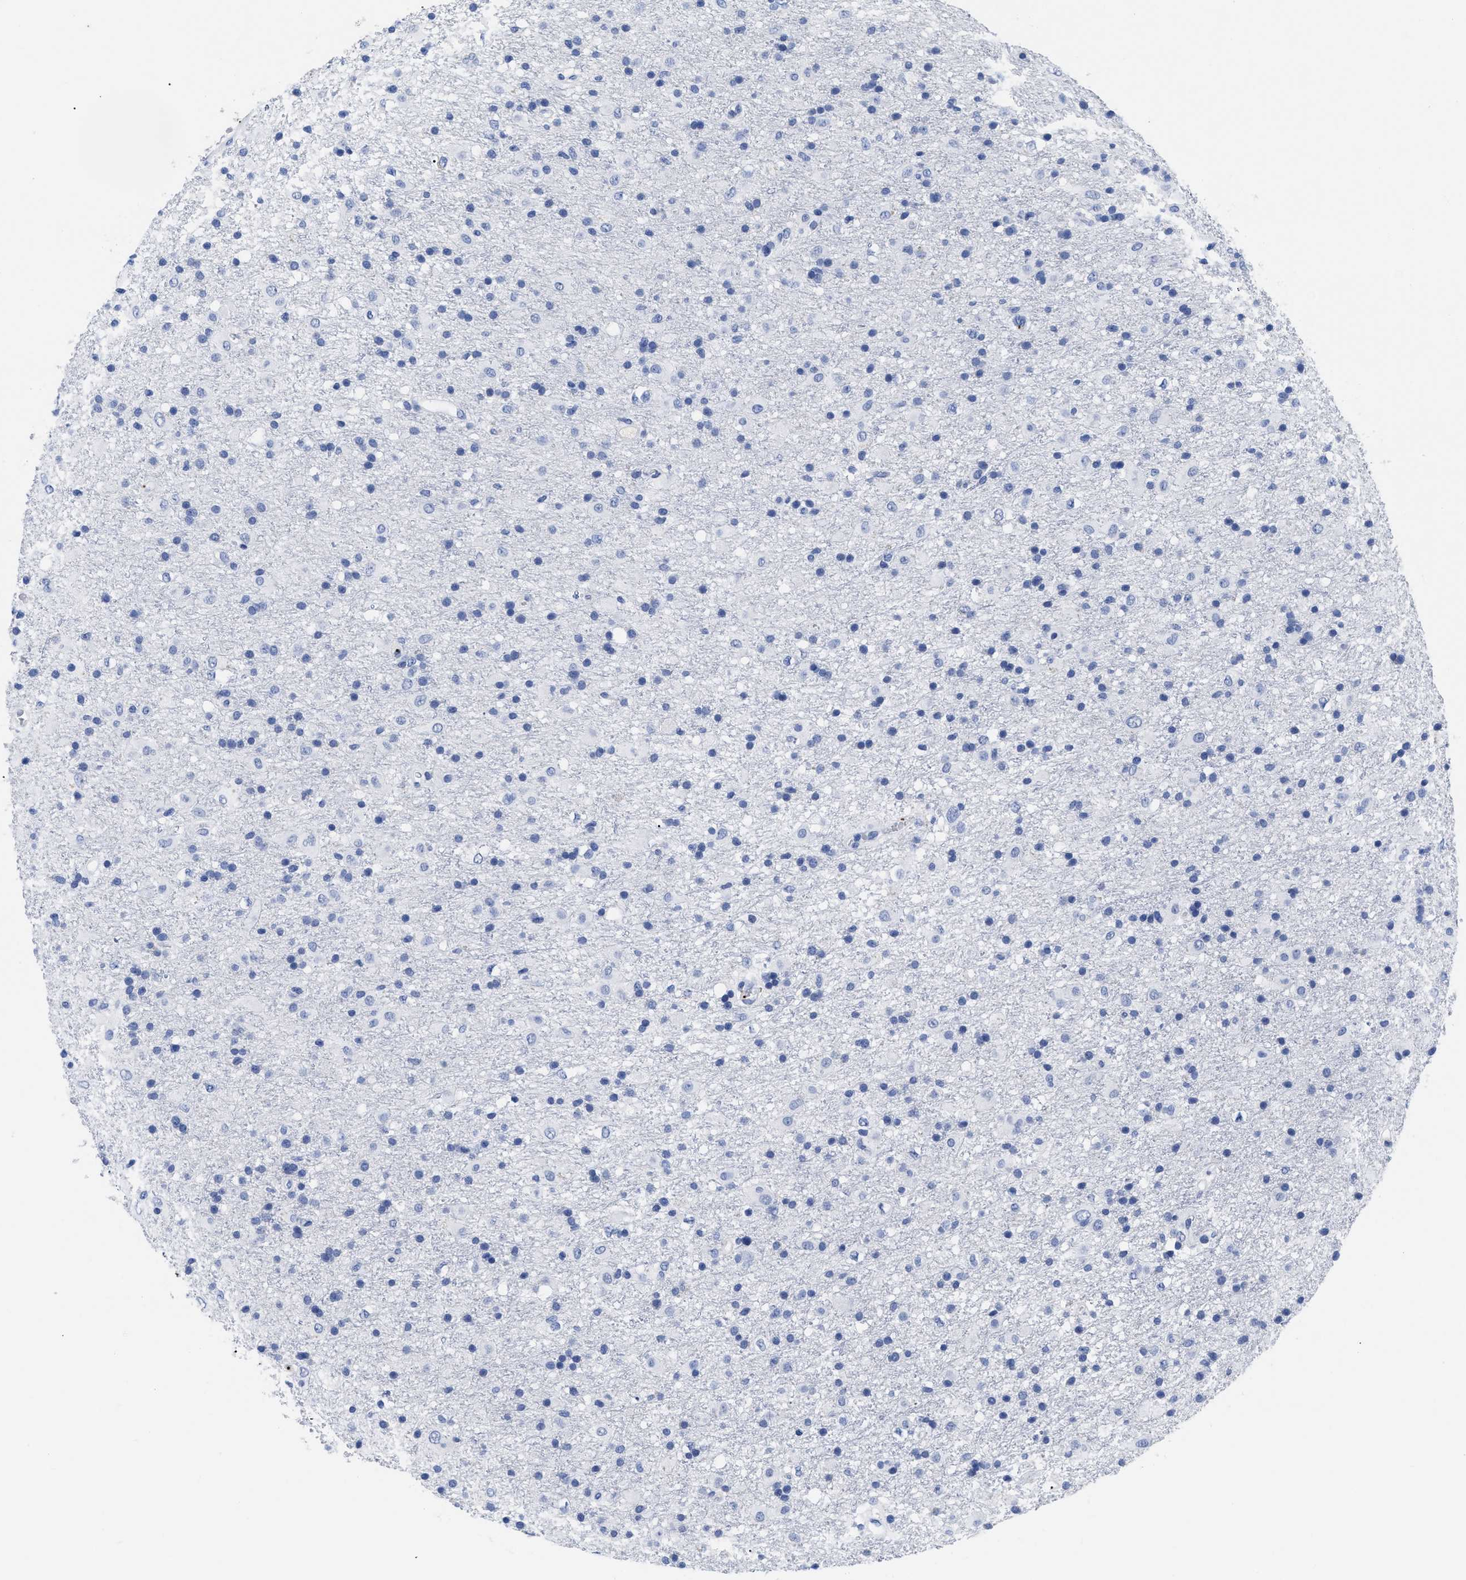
{"staining": {"intensity": "negative", "quantity": "none", "location": "none"}, "tissue": "glioma", "cell_type": "Tumor cells", "image_type": "cancer", "snomed": [{"axis": "morphology", "description": "Glioma, malignant, Low grade"}, {"axis": "topography", "description": "Brain"}], "caption": "Histopathology image shows no significant protein expression in tumor cells of malignant glioma (low-grade).", "gene": "TREML1", "patient": {"sex": "male", "age": 65}}